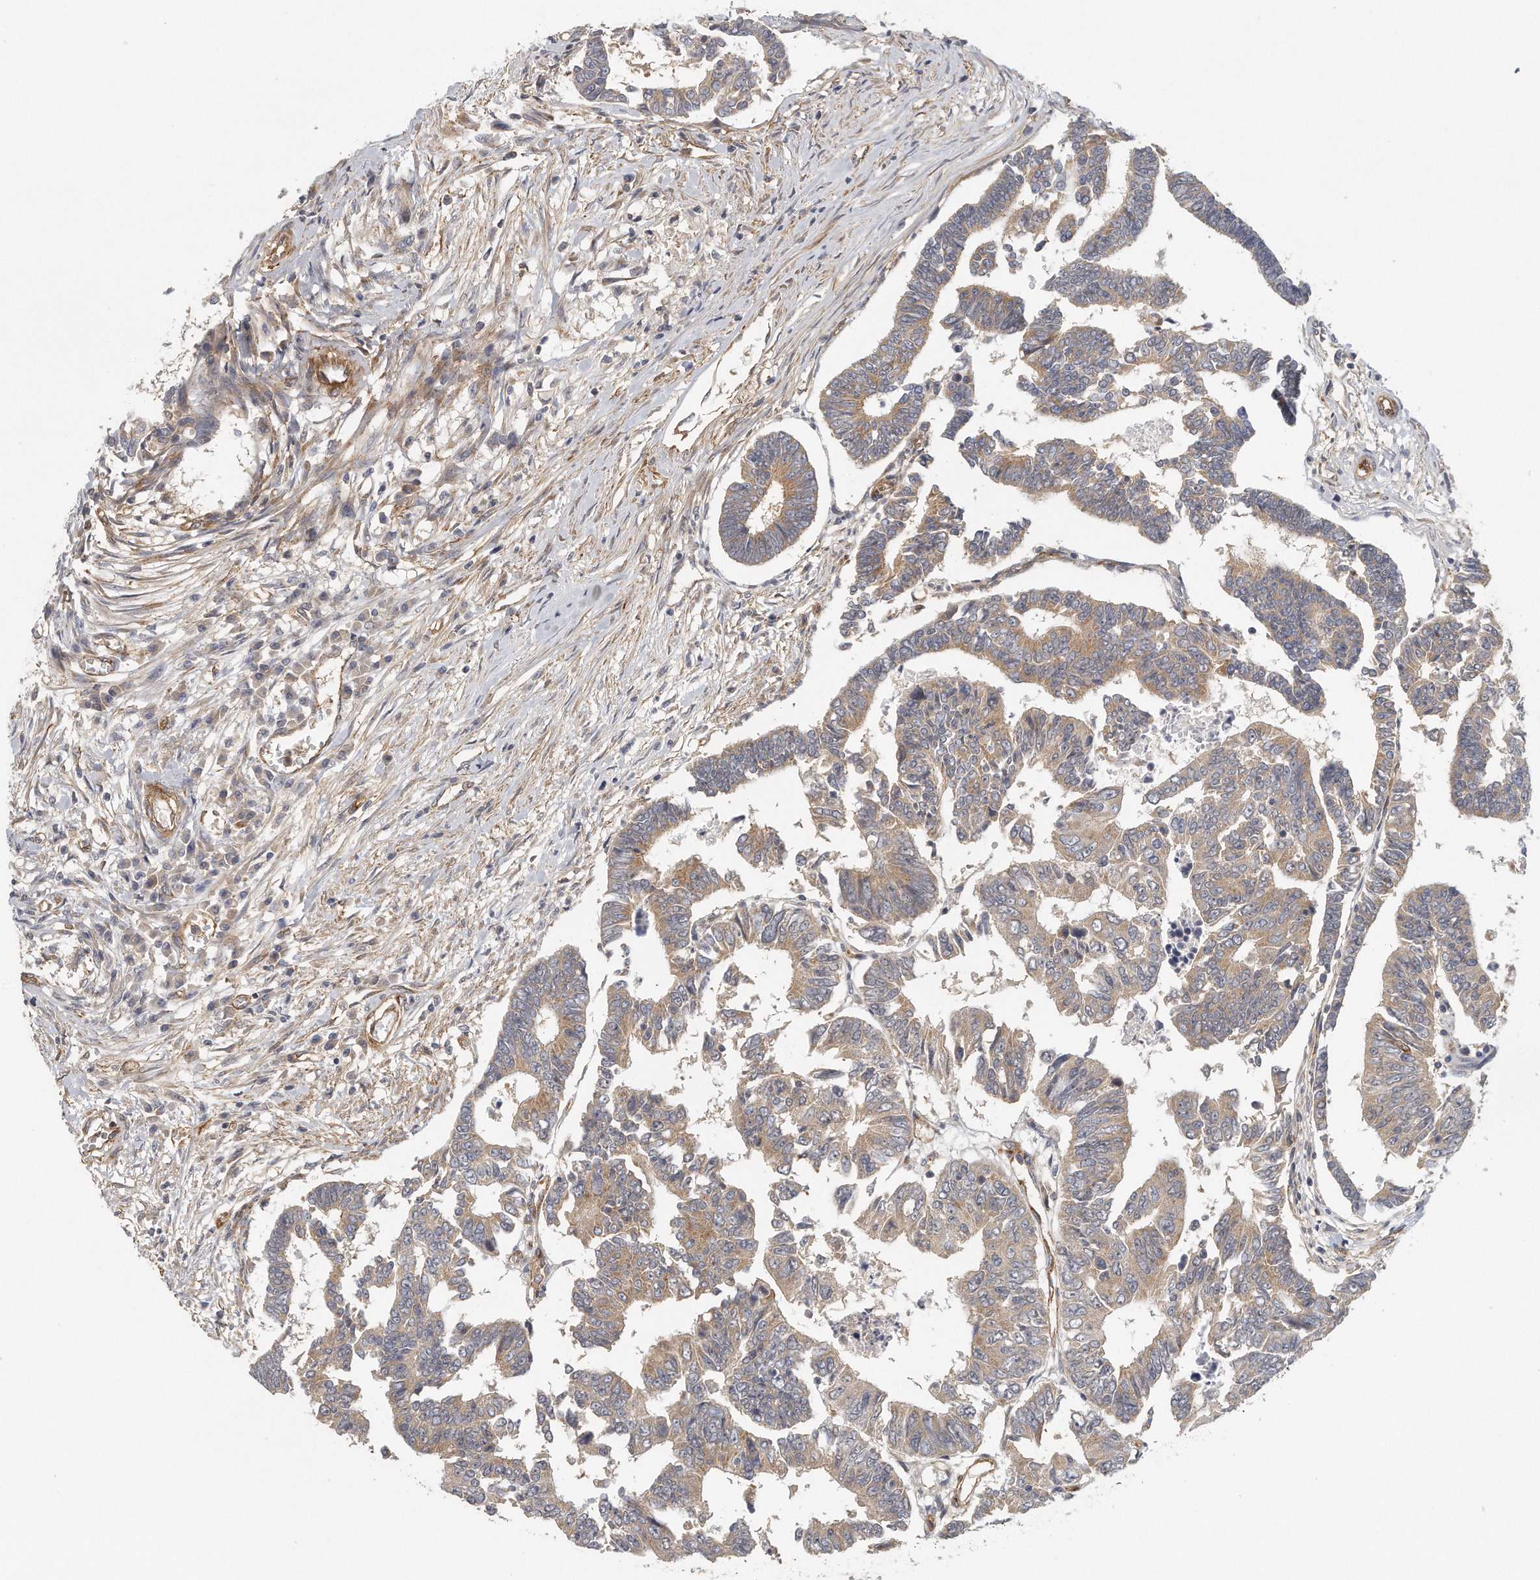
{"staining": {"intensity": "moderate", "quantity": ">75%", "location": "cytoplasmic/membranous"}, "tissue": "colorectal cancer", "cell_type": "Tumor cells", "image_type": "cancer", "snomed": [{"axis": "morphology", "description": "Adenocarcinoma, NOS"}, {"axis": "topography", "description": "Rectum"}], "caption": "Human colorectal cancer (adenocarcinoma) stained for a protein (brown) reveals moderate cytoplasmic/membranous positive expression in approximately >75% of tumor cells.", "gene": "MTERF4", "patient": {"sex": "female", "age": 65}}